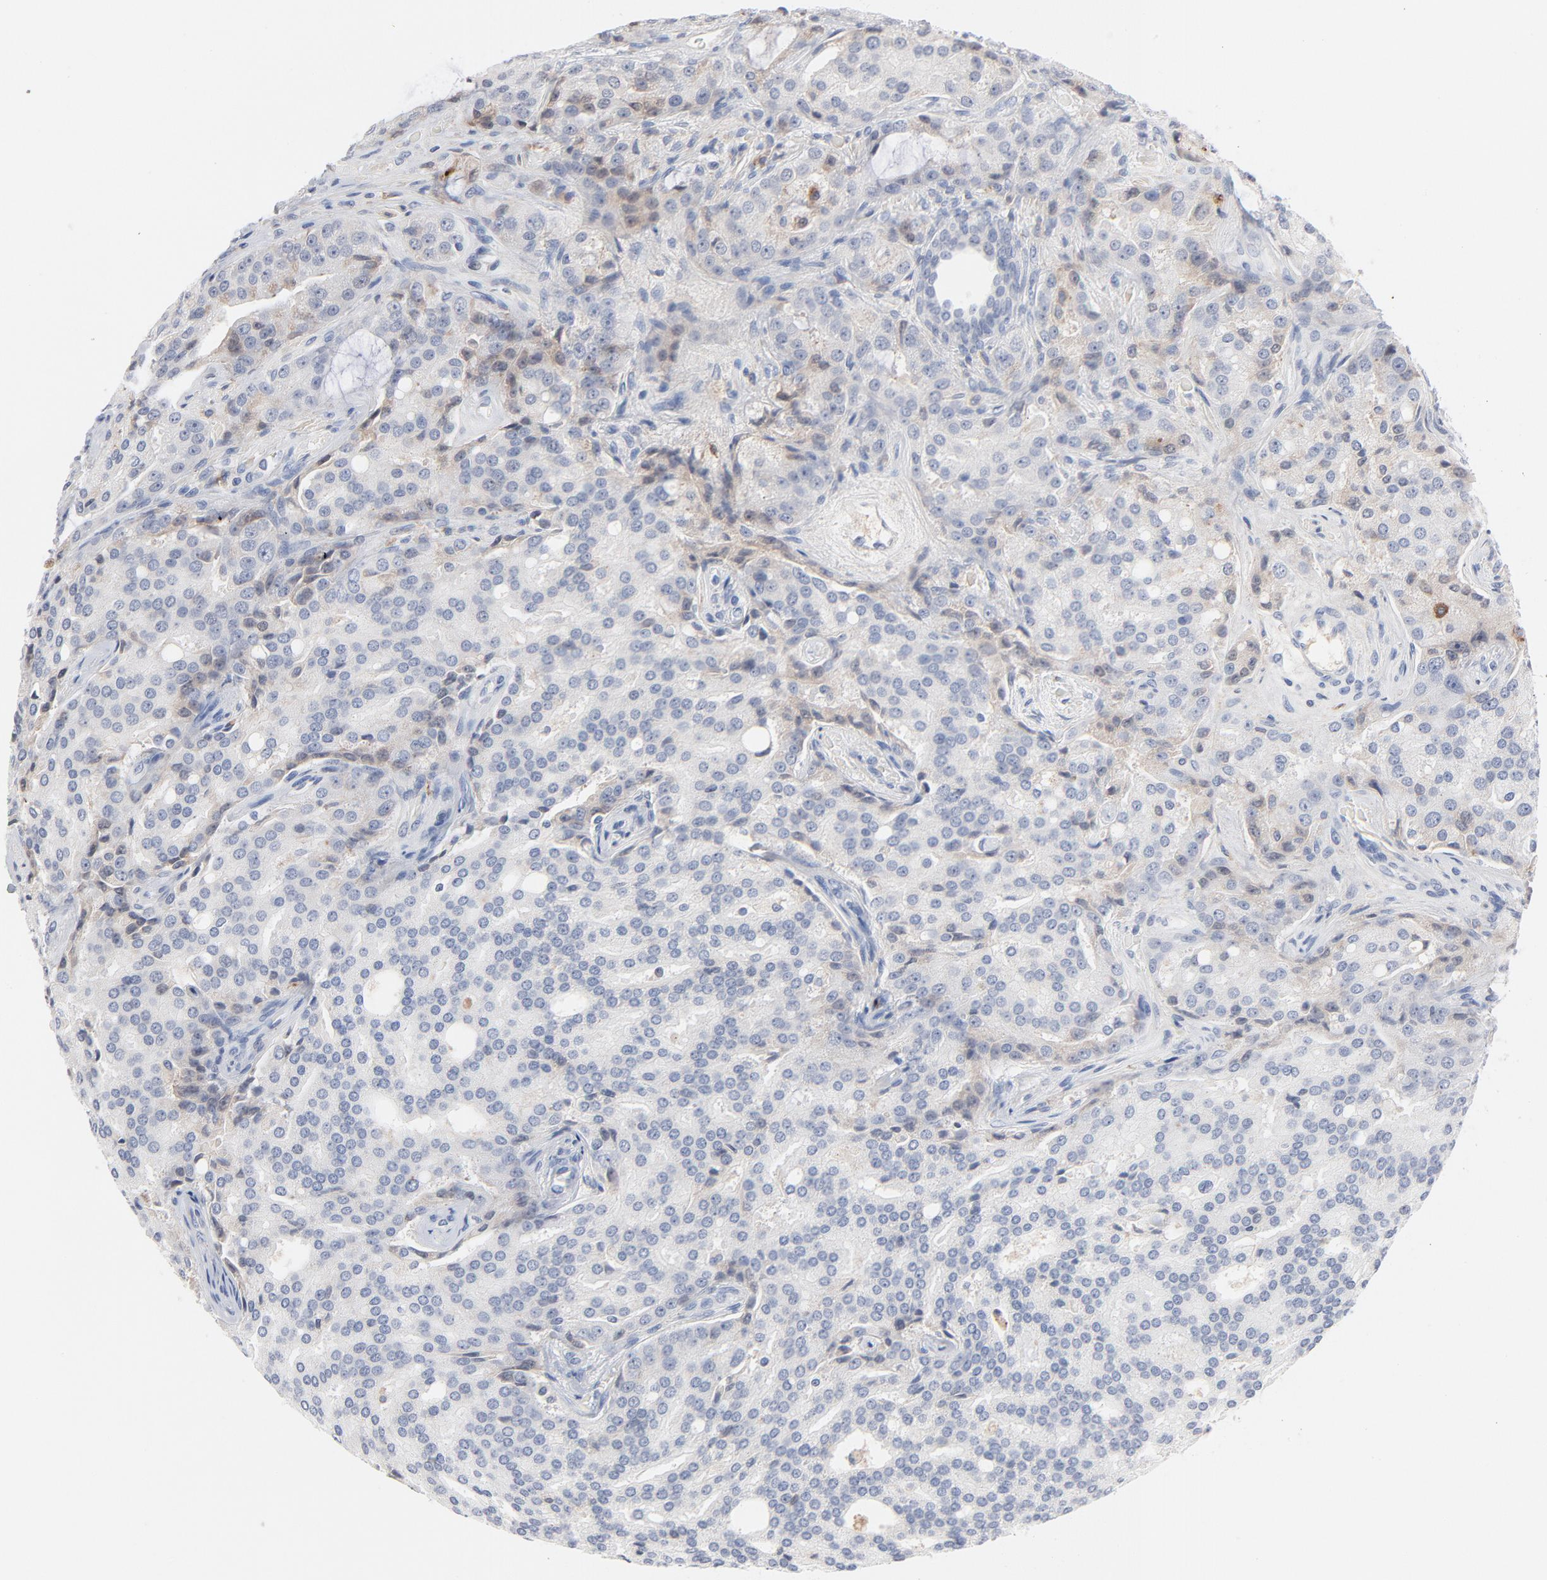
{"staining": {"intensity": "negative", "quantity": "none", "location": "none"}, "tissue": "prostate cancer", "cell_type": "Tumor cells", "image_type": "cancer", "snomed": [{"axis": "morphology", "description": "Adenocarcinoma, High grade"}, {"axis": "topography", "description": "Prostate"}], "caption": "Immunohistochemistry (IHC) histopathology image of neoplastic tissue: human prostate high-grade adenocarcinoma stained with DAB (3,3'-diaminobenzidine) demonstrates no significant protein staining in tumor cells.", "gene": "SERPINA4", "patient": {"sex": "male", "age": 72}}